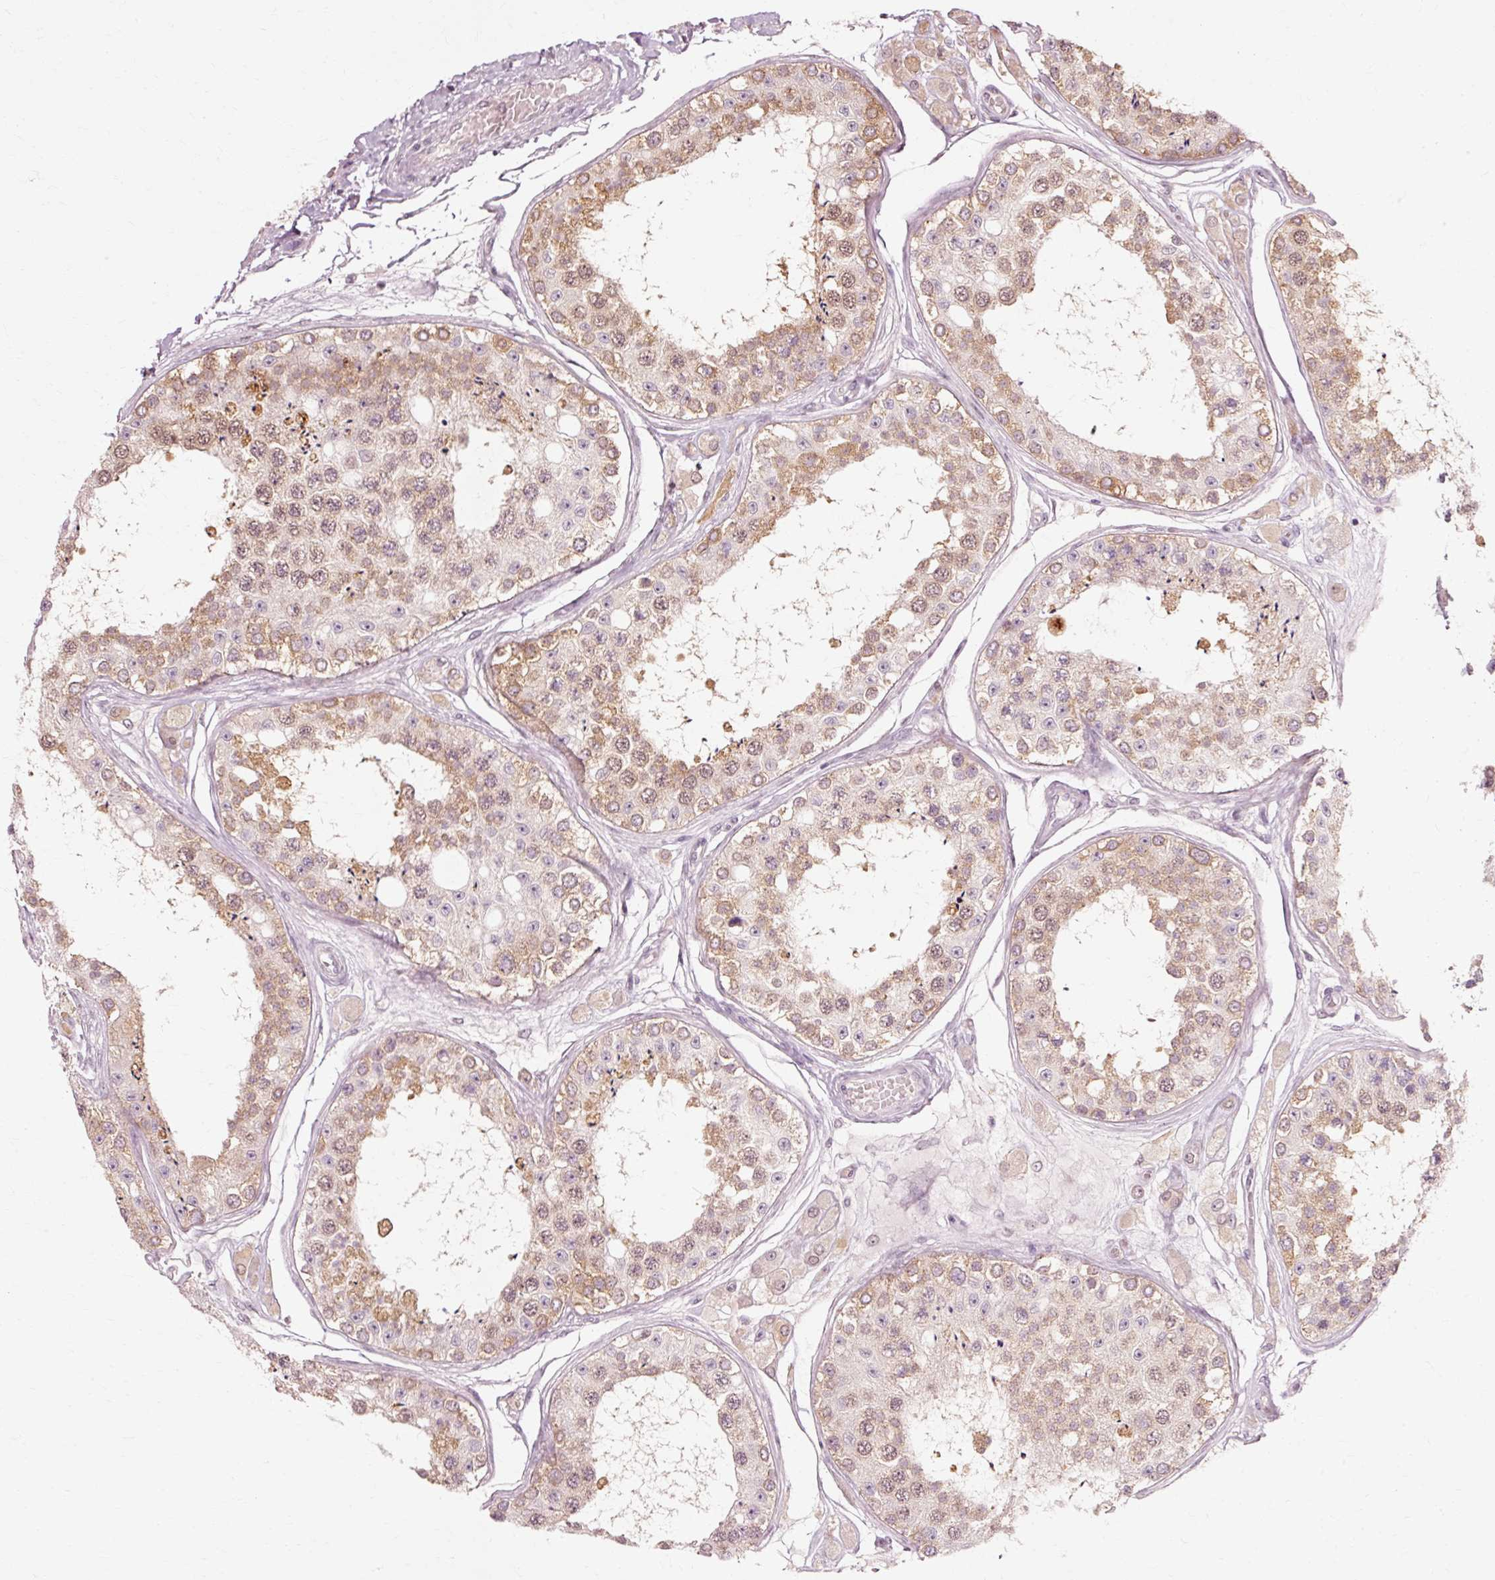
{"staining": {"intensity": "moderate", "quantity": ">75%", "location": "cytoplasmic/membranous"}, "tissue": "testis", "cell_type": "Cells in seminiferous ducts", "image_type": "normal", "snomed": [{"axis": "morphology", "description": "Normal tissue, NOS"}, {"axis": "topography", "description": "Testis"}], "caption": "Protein staining by immunohistochemistry (IHC) shows moderate cytoplasmic/membranous positivity in approximately >75% of cells in seminiferous ducts in unremarkable testis. The staining is performed using DAB brown chromogen to label protein expression. The nuclei are counter-stained blue using hematoxylin.", "gene": "RGPD5", "patient": {"sex": "male", "age": 25}}